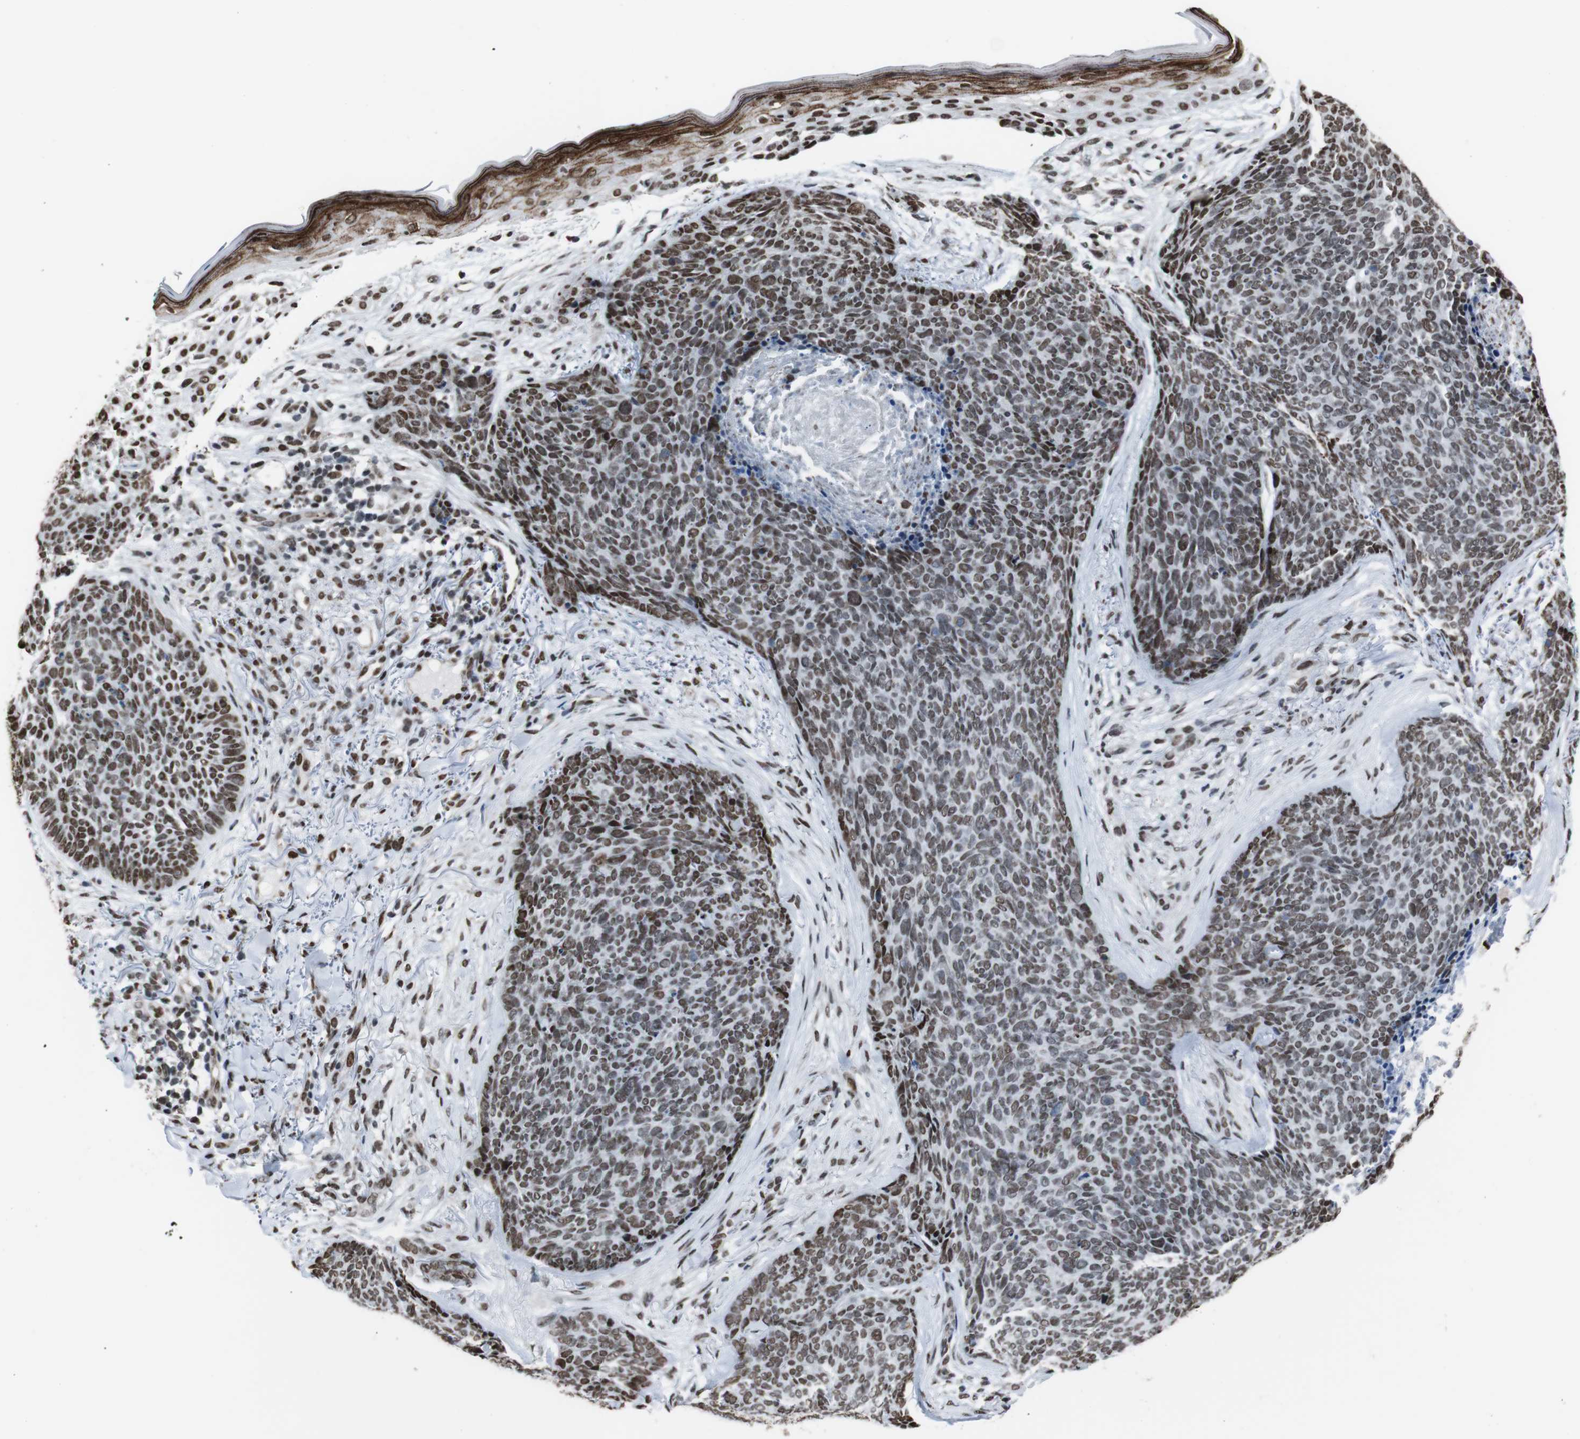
{"staining": {"intensity": "moderate", "quantity": ">75%", "location": "nuclear"}, "tissue": "skin cancer", "cell_type": "Tumor cells", "image_type": "cancer", "snomed": [{"axis": "morphology", "description": "Basal cell carcinoma"}, {"axis": "topography", "description": "Skin"}], "caption": "A micrograph of skin basal cell carcinoma stained for a protein demonstrates moderate nuclear brown staining in tumor cells. The protein of interest is stained brown, and the nuclei are stained in blue (DAB (3,3'-diaminobenzidine) IHC with brightfield microscopy, high magnification).", "gene": "ROMO1", "patient": {"sex": "female", "age": 70}}